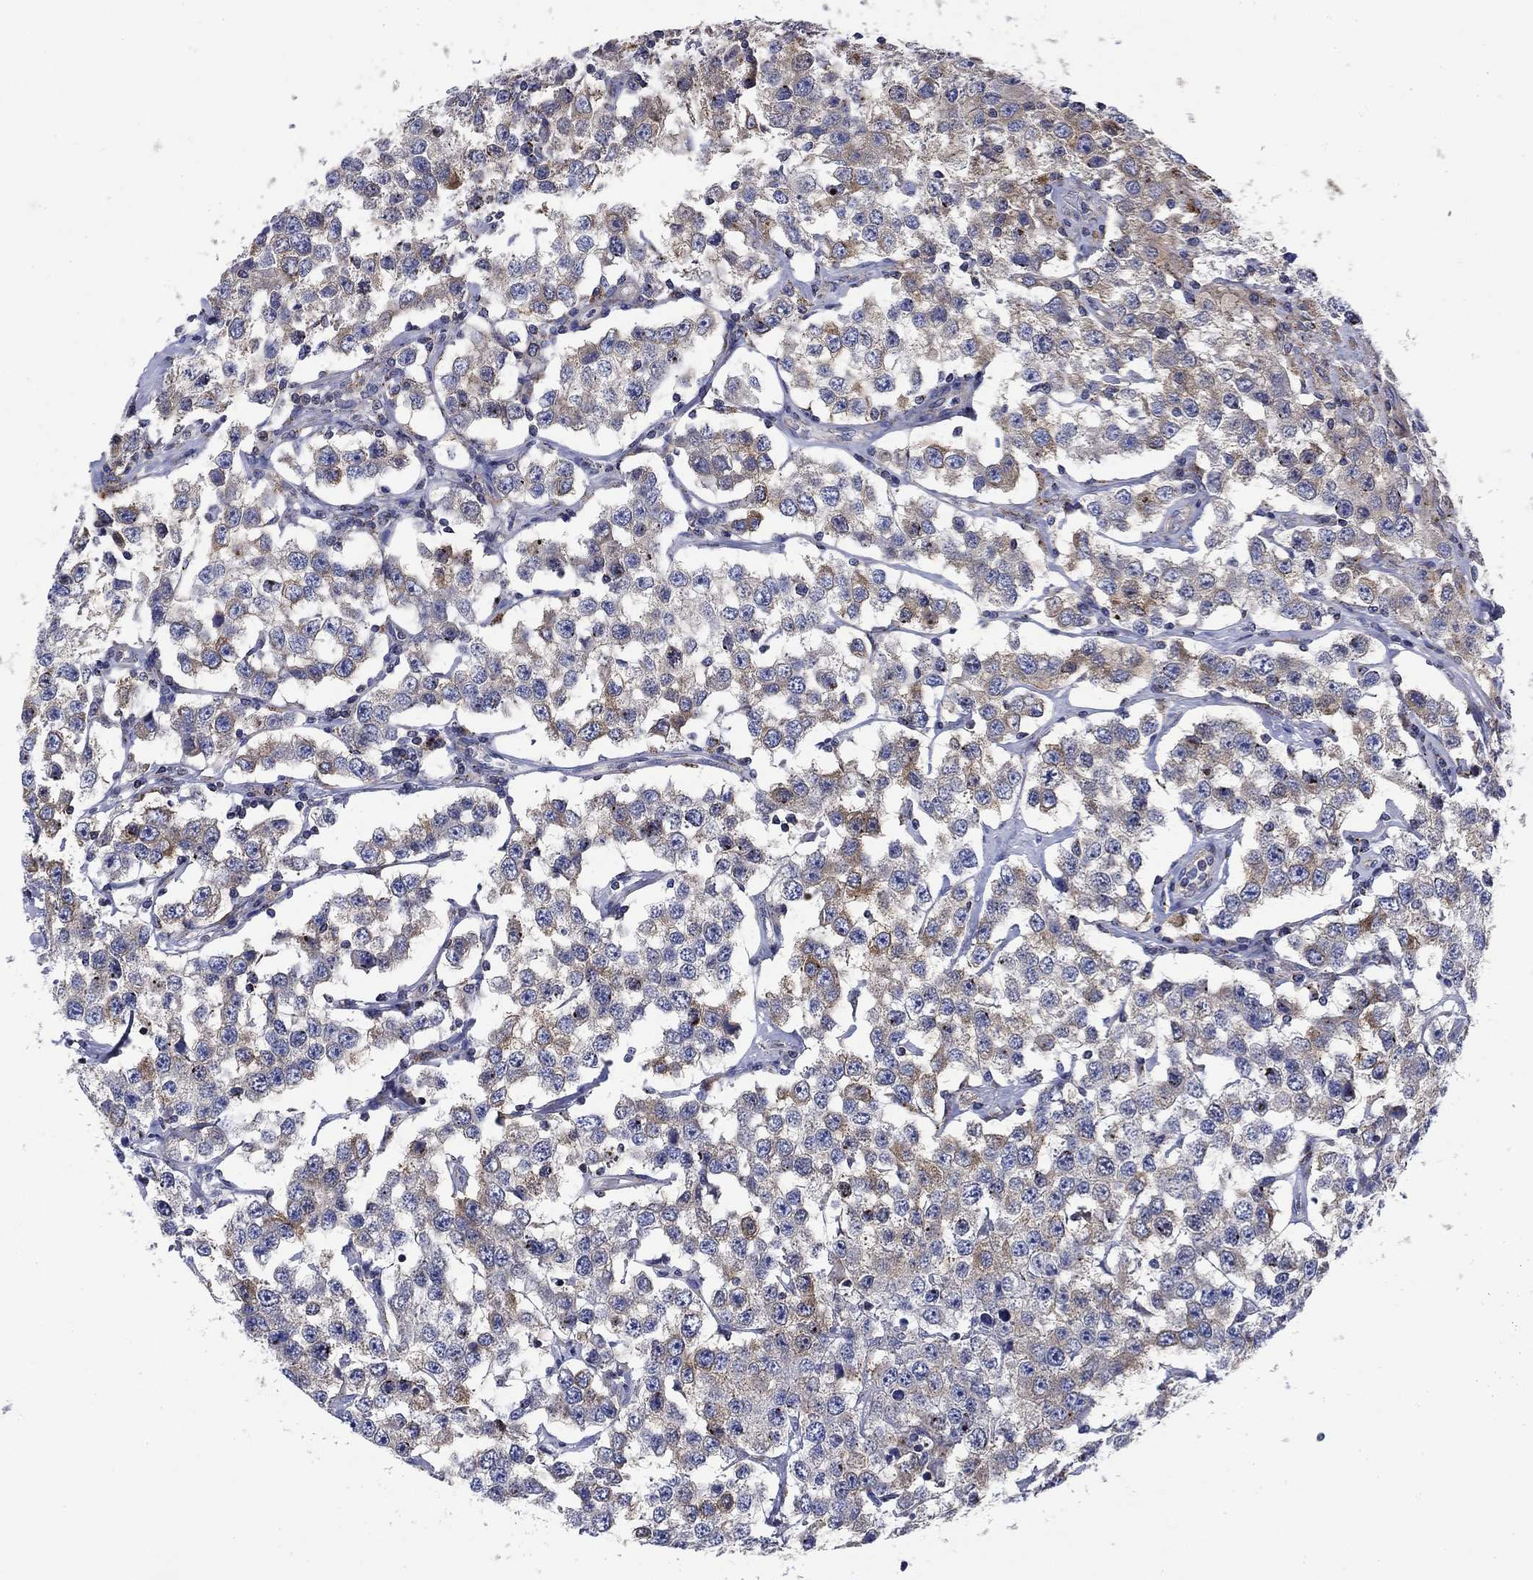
{"staining": {"intensity": "strong", "quantity": "<25%", "location": "cytoplasmic/membranous"}, "tissue": "testis cancer", "cell_type": "Tumor cells", "image_type": "cancer", "snomed": [{"axis": "morphology", "description": "Seminoma, NOS"}, {"axis": "topography", "description": "Testis"}], "caption": "IHC of testis cancer (seminoma) demonstrates medium levels of strong cytoplasmic/membranous positivity in about <25% of tumor cells.", "gene": "NACAD", "patient": {"sex": "male", "age": 52}}